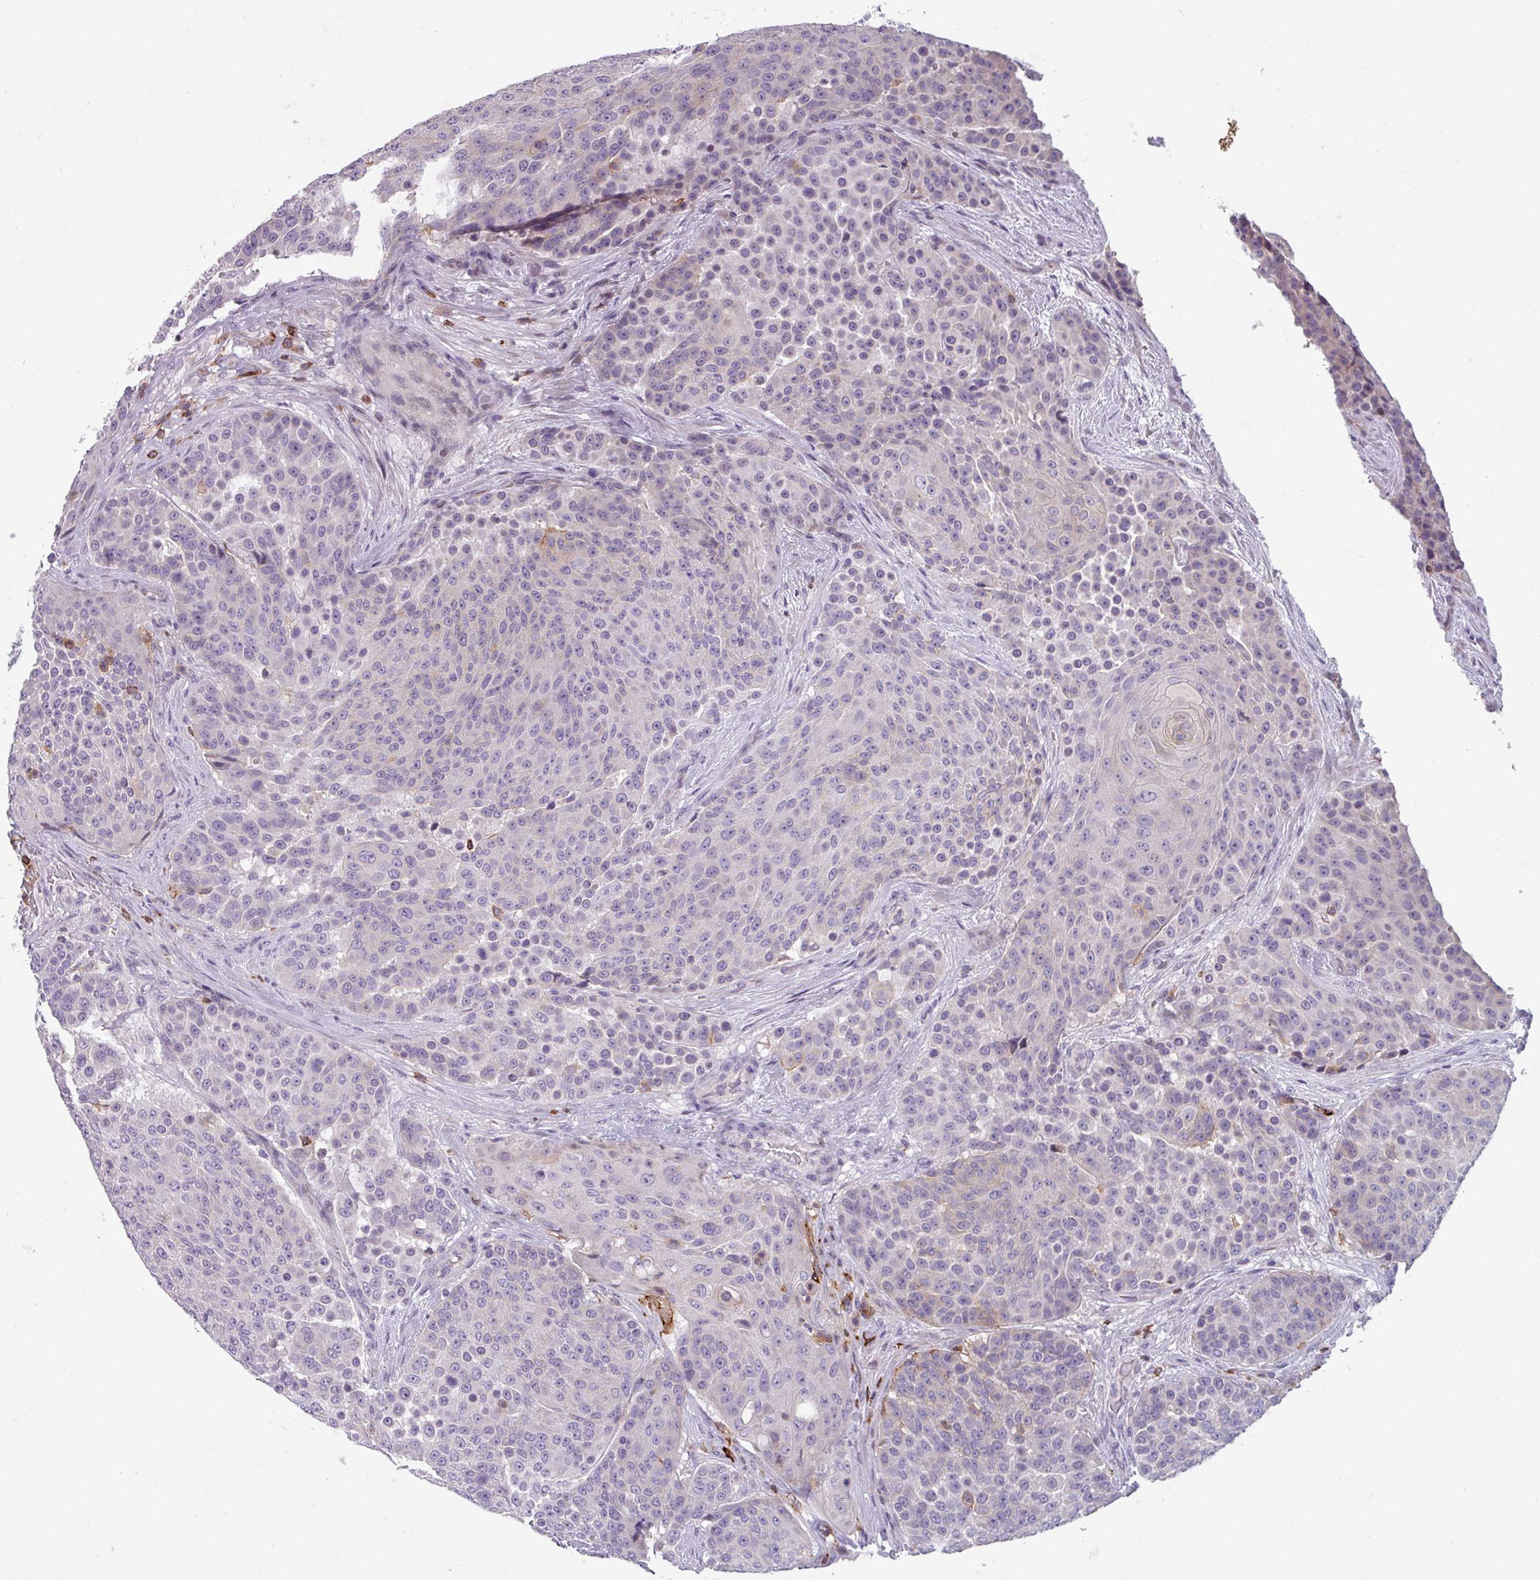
{"staining": {"intensity": "negative", "quantity": "none", "location": "none"}, "tissue": "urothelial cancer", "cell_type": "Tumor cells", "image_type": "cancer", "snomed": [{"axis": "morphology", "description": "Urothelial carcinoma, High grade"}, {"axis": "topography", "description": "Urinary bladder"}], "caption": "Tumor cells are negative for brown protein staining in high-grade urothelial carcinoma.", "gene": "NEDD9", "patient": {"sex": "female", "age": 63}}